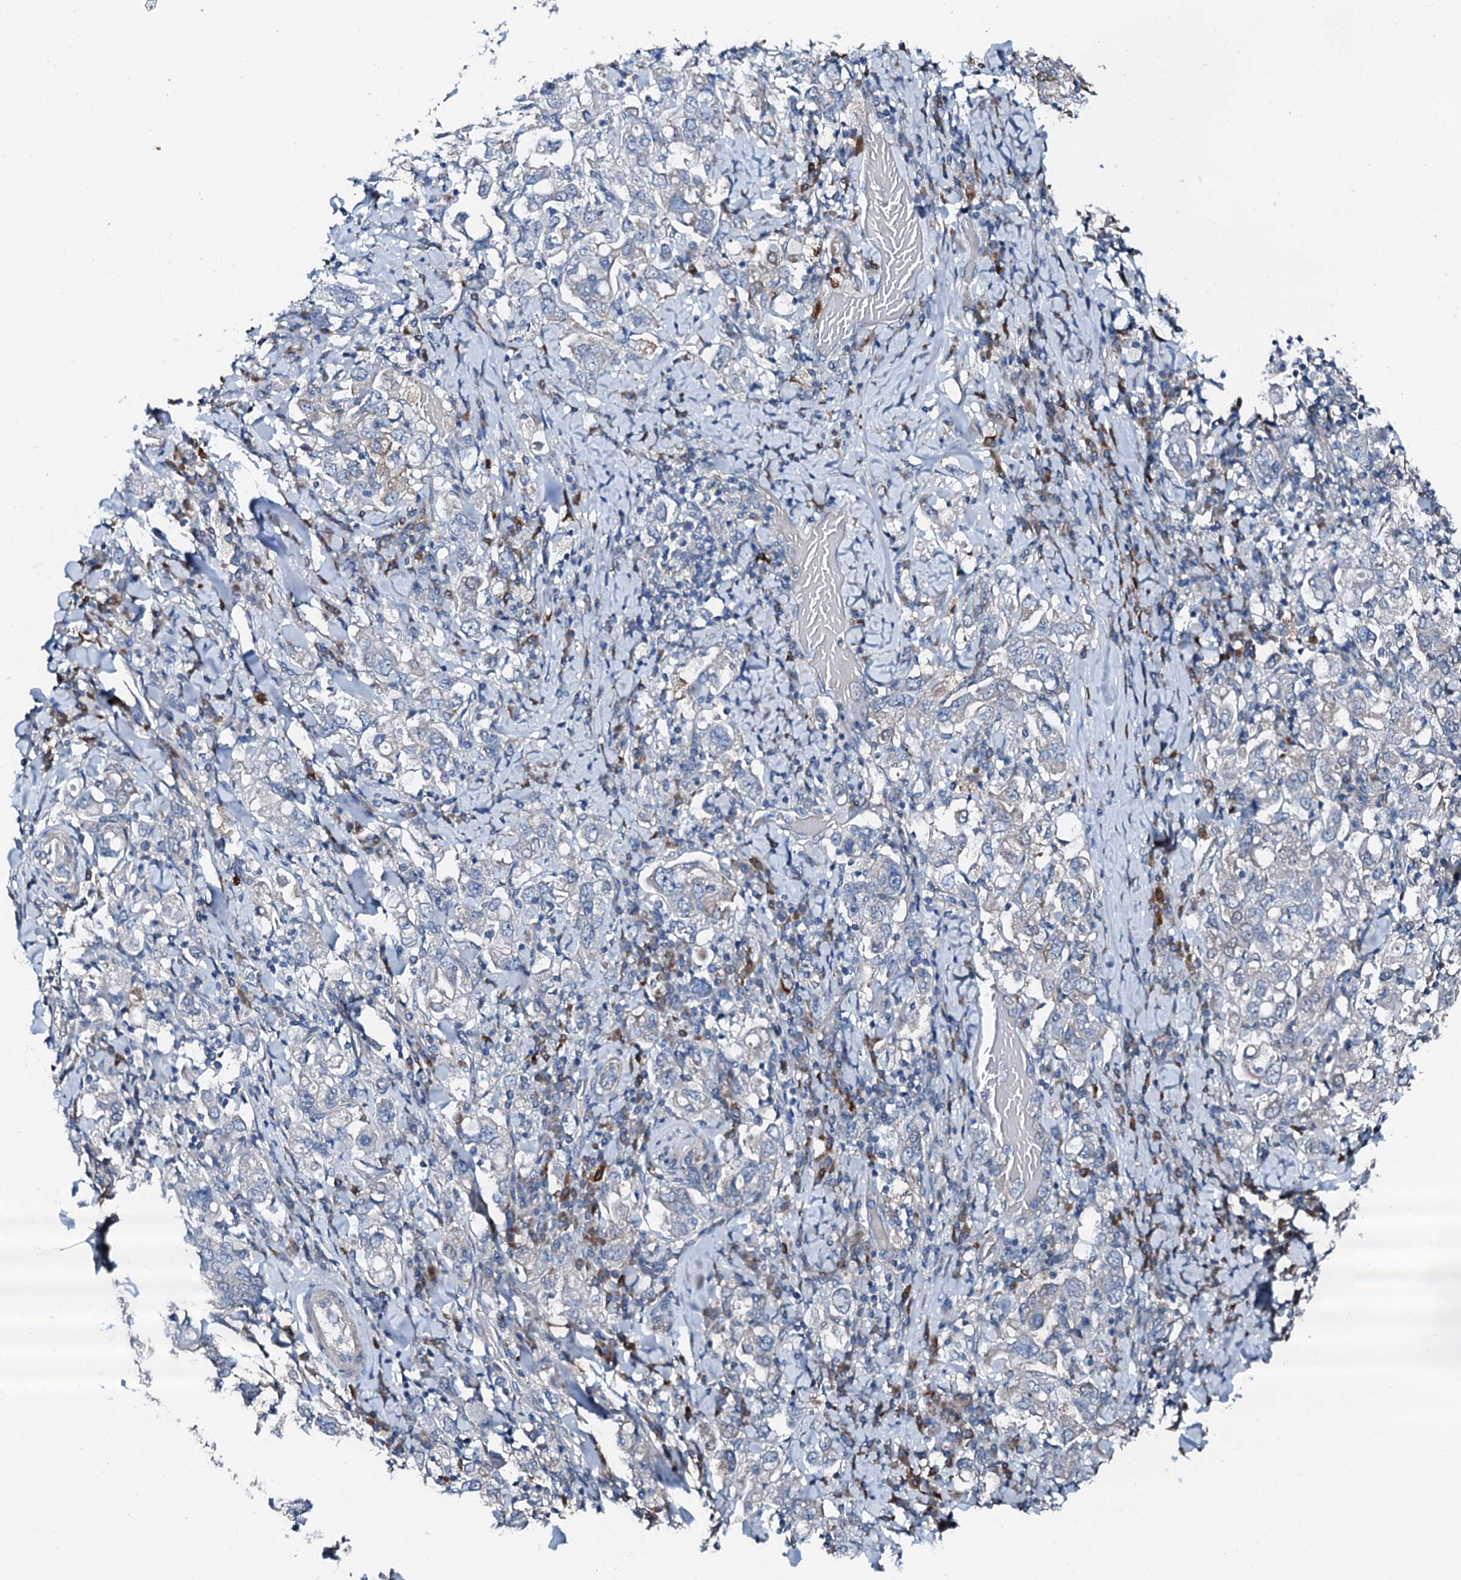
{"staining": {"intensity": "negative", "quantity": "none", "location": "none"}, "tissue": "stomach cancer", "cell_type": "Tumor cells", "image_type": "cancer", "snomed": [{"axis": "morphology", "description": "Adenocarcinoma, NOS"}, {"axis": "topography", "description": "Stomach, upper"}], "caption": "Immunohistochemistry of human stomach cancer shows no staining in tumor cells.", "gene": "GFOD2", "patient": {"sex": "male", "age": 62}}